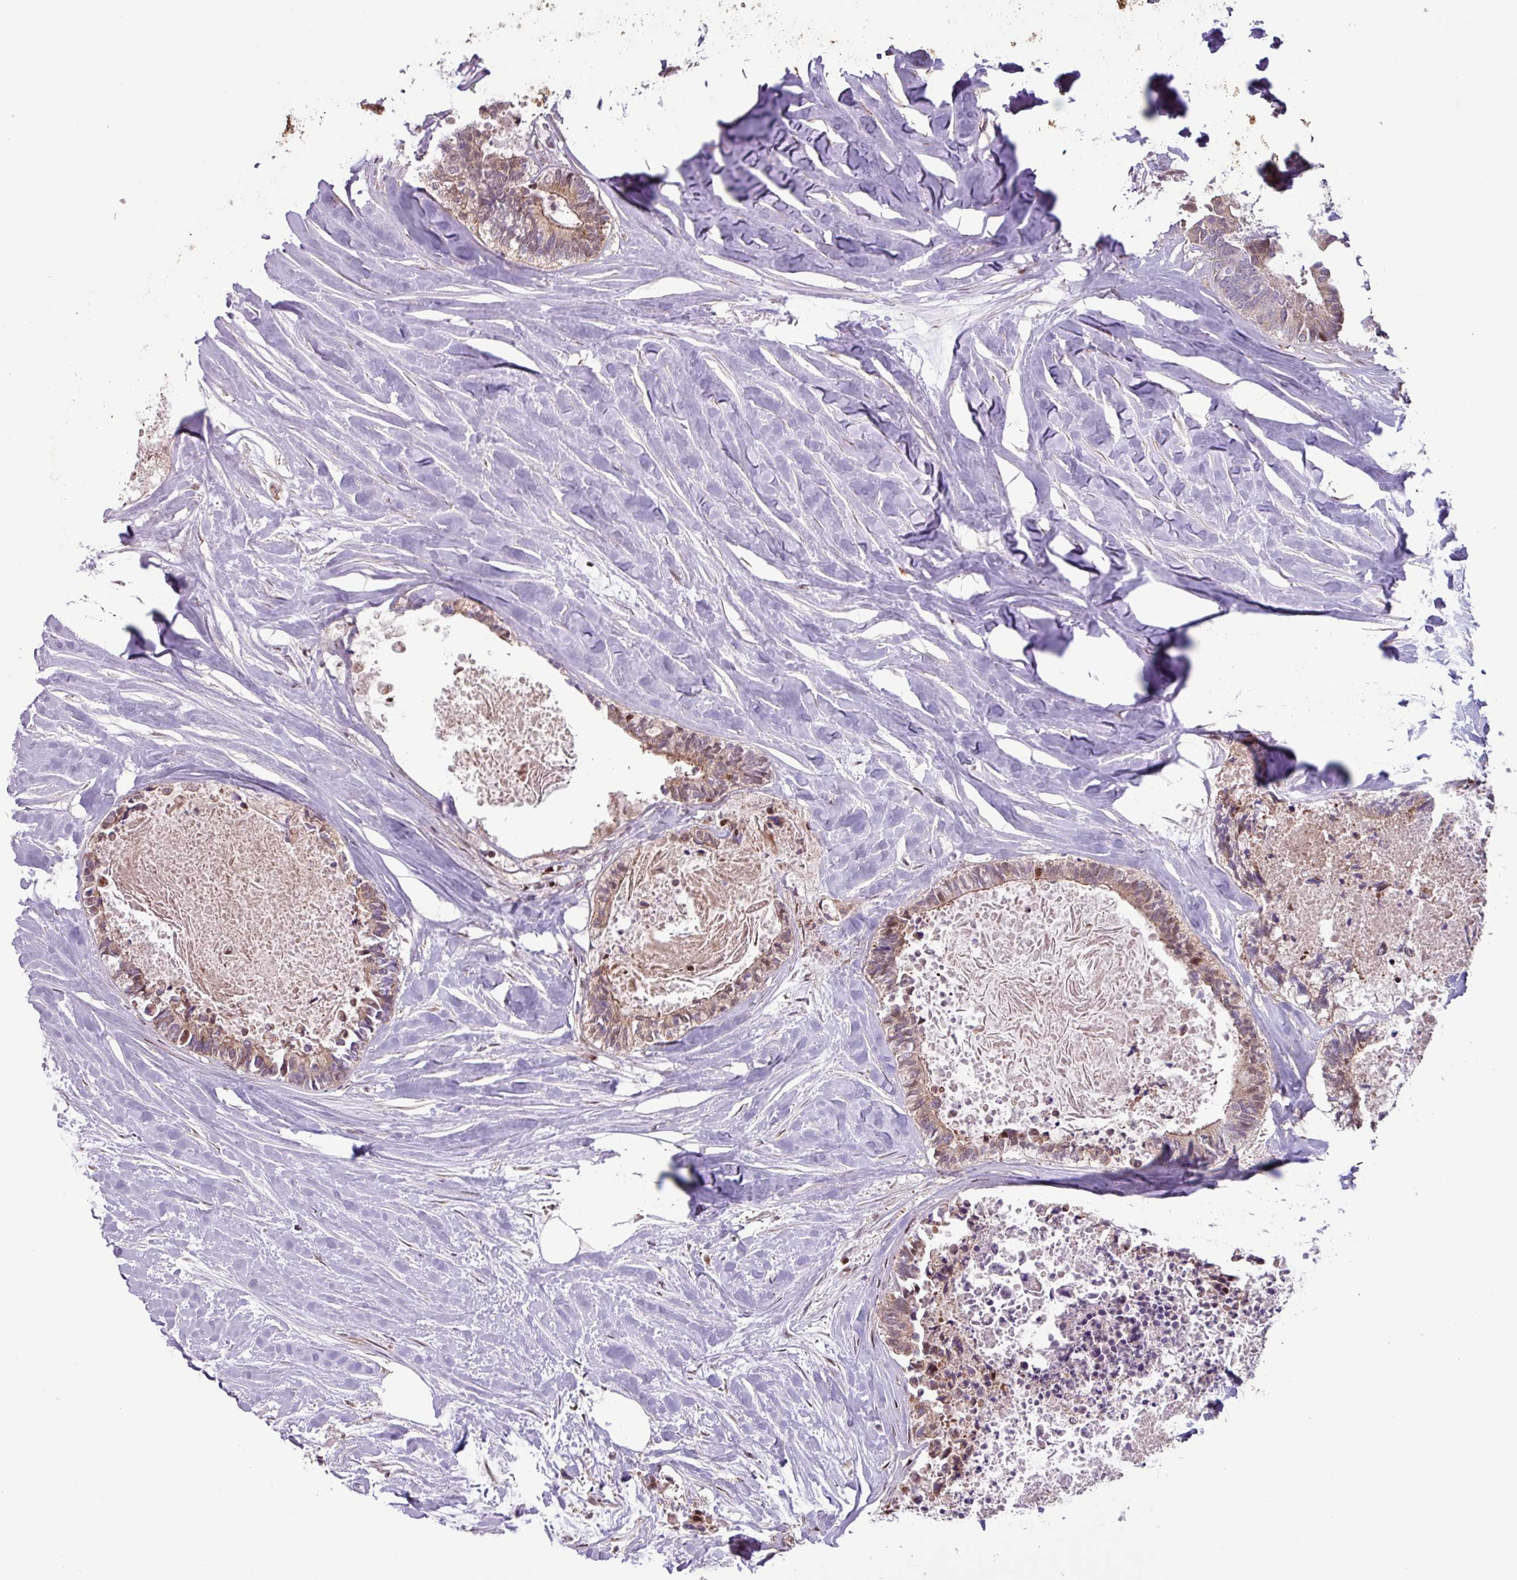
{"staining": {"intensity": "weak", "quantity": ">75%", "location": "cytoplasmic/membranous"}, "tissue": "colorectal cancer", "cell_type": "Tumor cells", "image_type": "cancer", "snomed": [{"axis": "morphology", "description": "Adenocarcinoma, NOS"}, {"axis": "topography", "description": "Colon"}, {"axis": "topography", "description": "Rectum"}], "caption": "Protein analysis of colorectal adenocarcinoma tissue reveals weak cytoplasmic/membranous expression in about >75% of tumor cells. The protein is stained brown, and the nuclei are stained in blue (DAB (3,3'-diaminobenzidine) IHC with brightfield microscopy, high magnification).", "gene": "PDPR", "patient": {"sex": "male", "age": 57}}